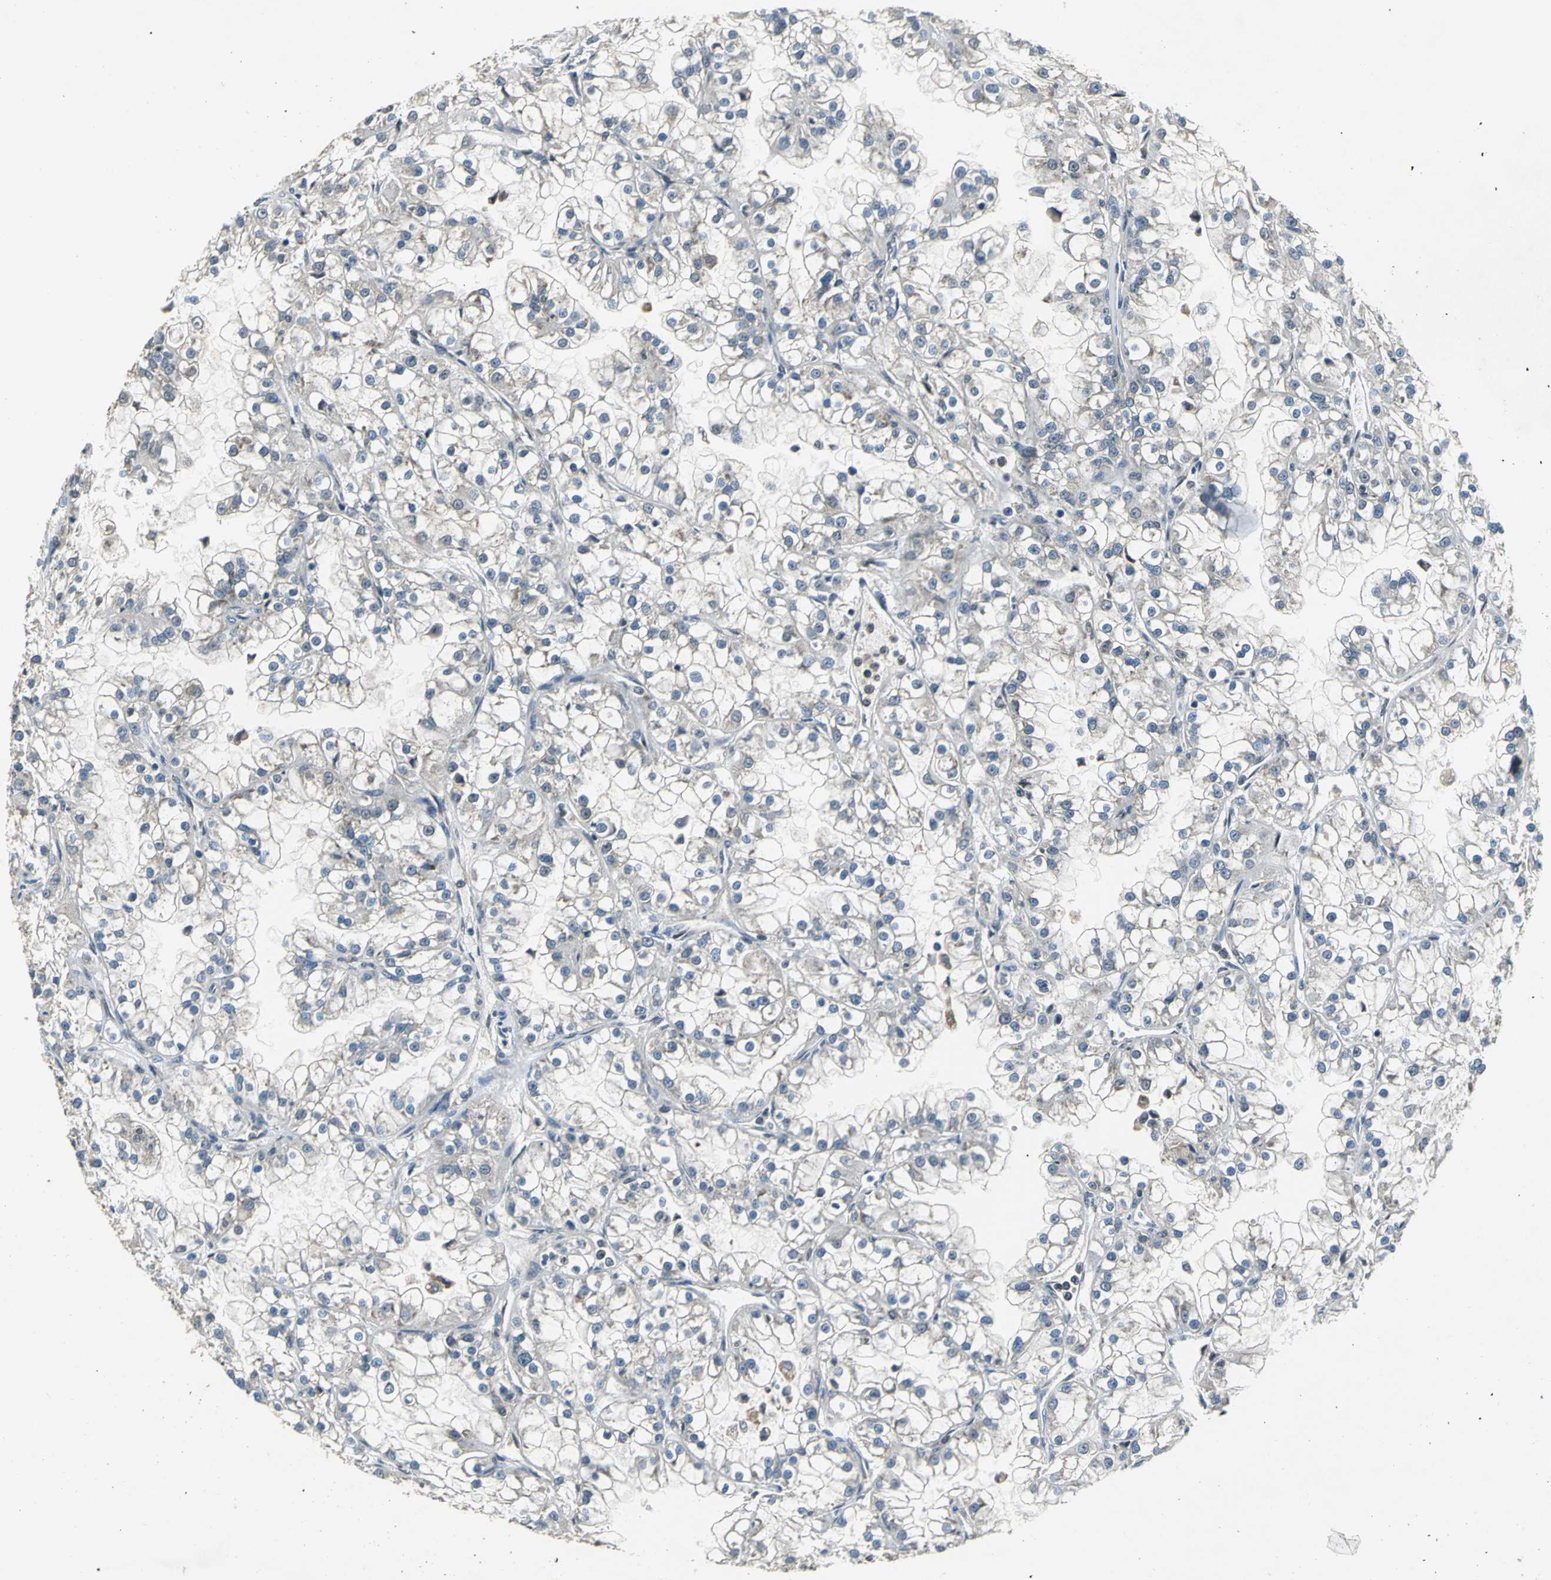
{"staining": {"intensity": "negative", "quantity": "none", "location": "none"}, "tissue": "renal cancer", "cell_type": "Tumor cells", "image_type": "cancer", "snomed": [{"axis": "morphology", "description": "Adenocarcinoma, NOS"}, {"axis": "topography", "description": "Kidney"}], "caption": "IHC micrograph of human renal cancer stained for a protein (brown), which demonstrates no positivity in tumor cells. (IHC, brightfield microscopy, high magnification).", "gene": "EIF2B2", "patient": {"sex": "female", "age": 52}}